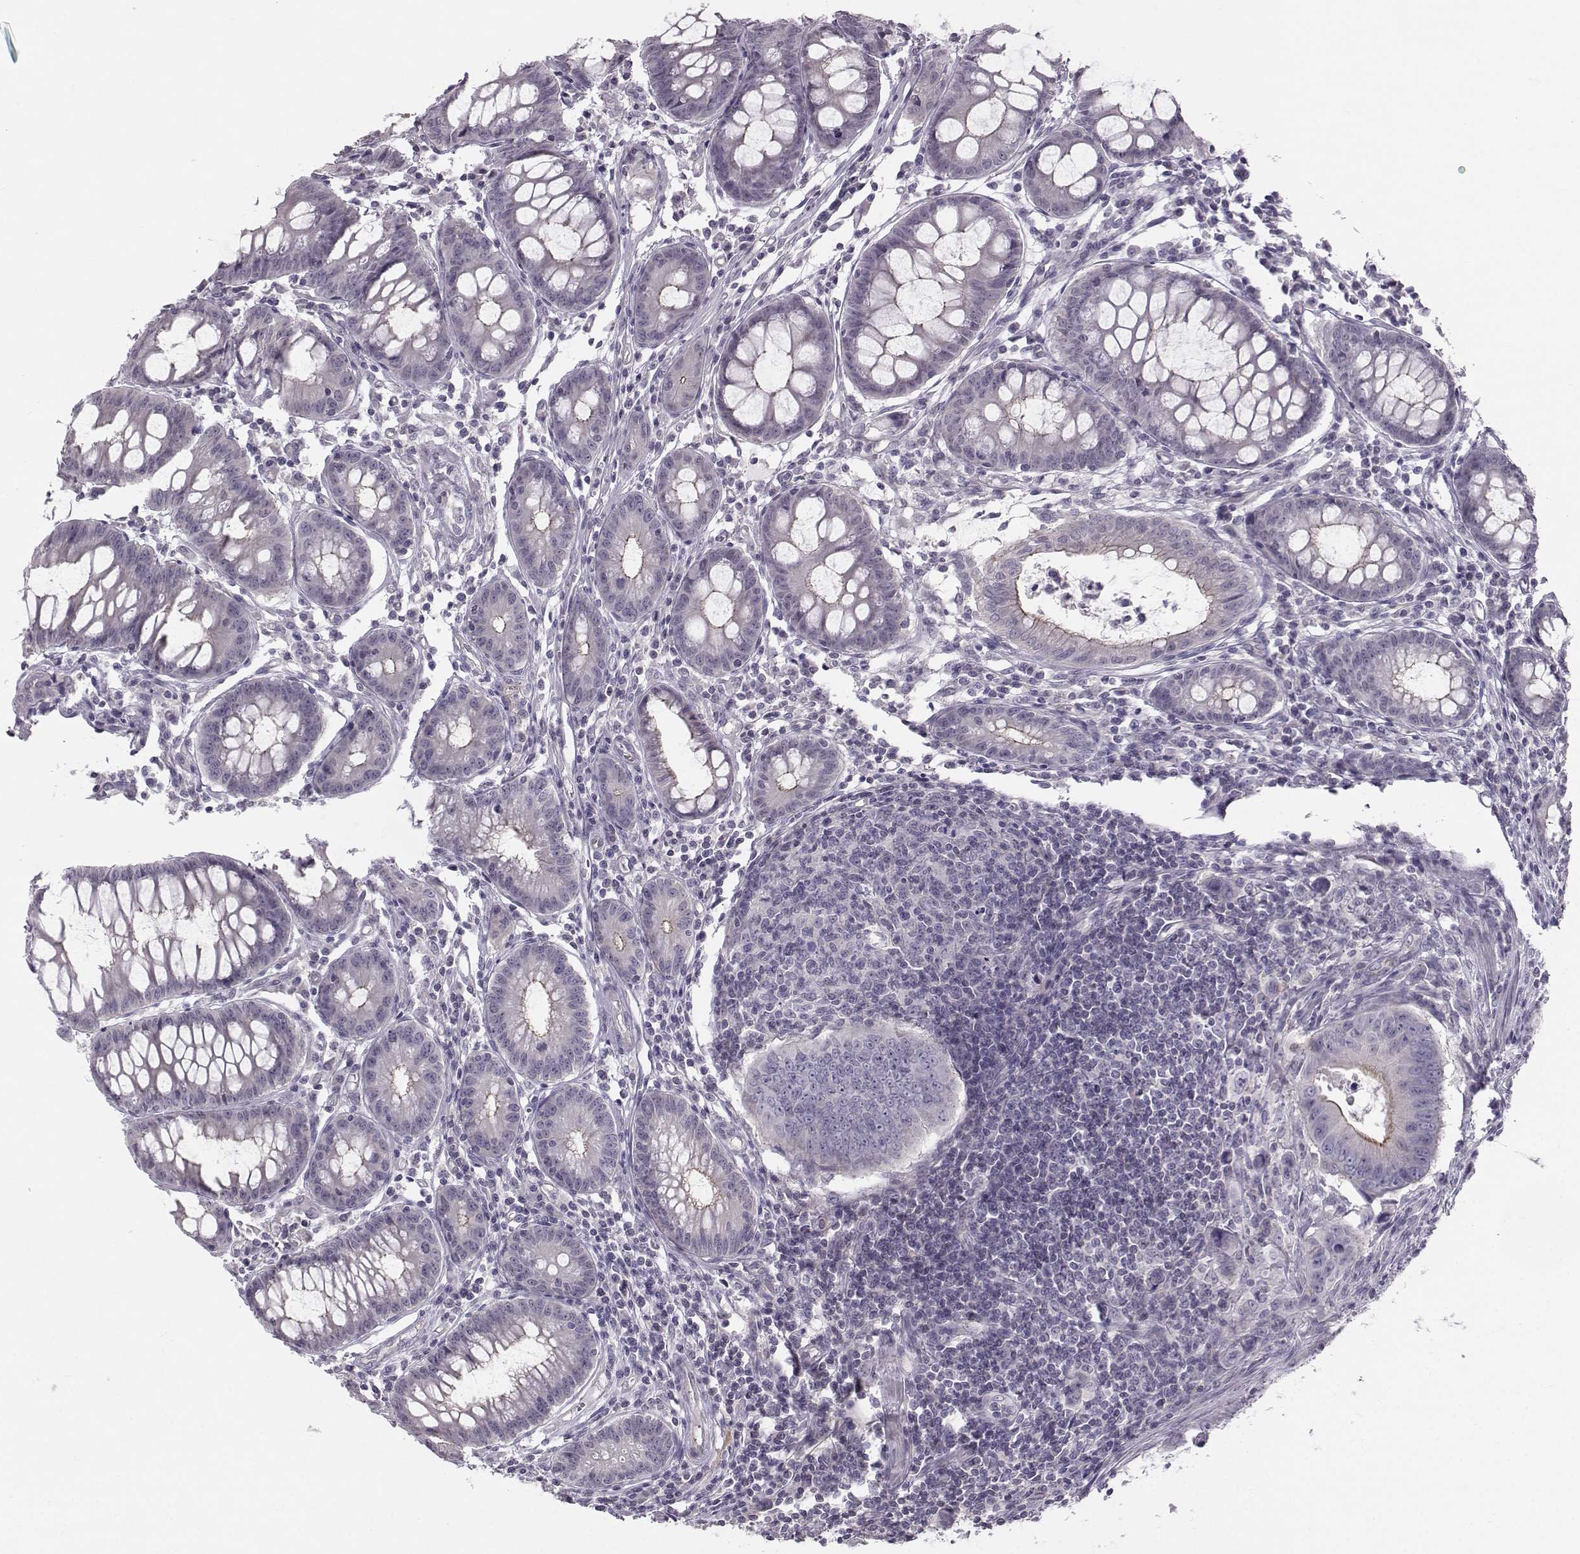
{"staining": {"intensity": "moderate", "quantity": "<25%", "location": "cytoplasmic/membranous"}, "tissue": "colorectal cancer", "cell_type": "Tumor cells", "image_type": "cancer", "snomed": [{"axis": "morphology", "description": "Adenocarcinoma, NOS"}, {"axis": "topography", "description": "Colon"}], "caption": "Moderate cytoplasmic/membranous positivity for a protein is identified in about <25% of tumor cells of colorectal cancer (adenocarcinoma) using IHC.", "gene": "MAST1", "patient": {"sex": "female", "age": 87}}